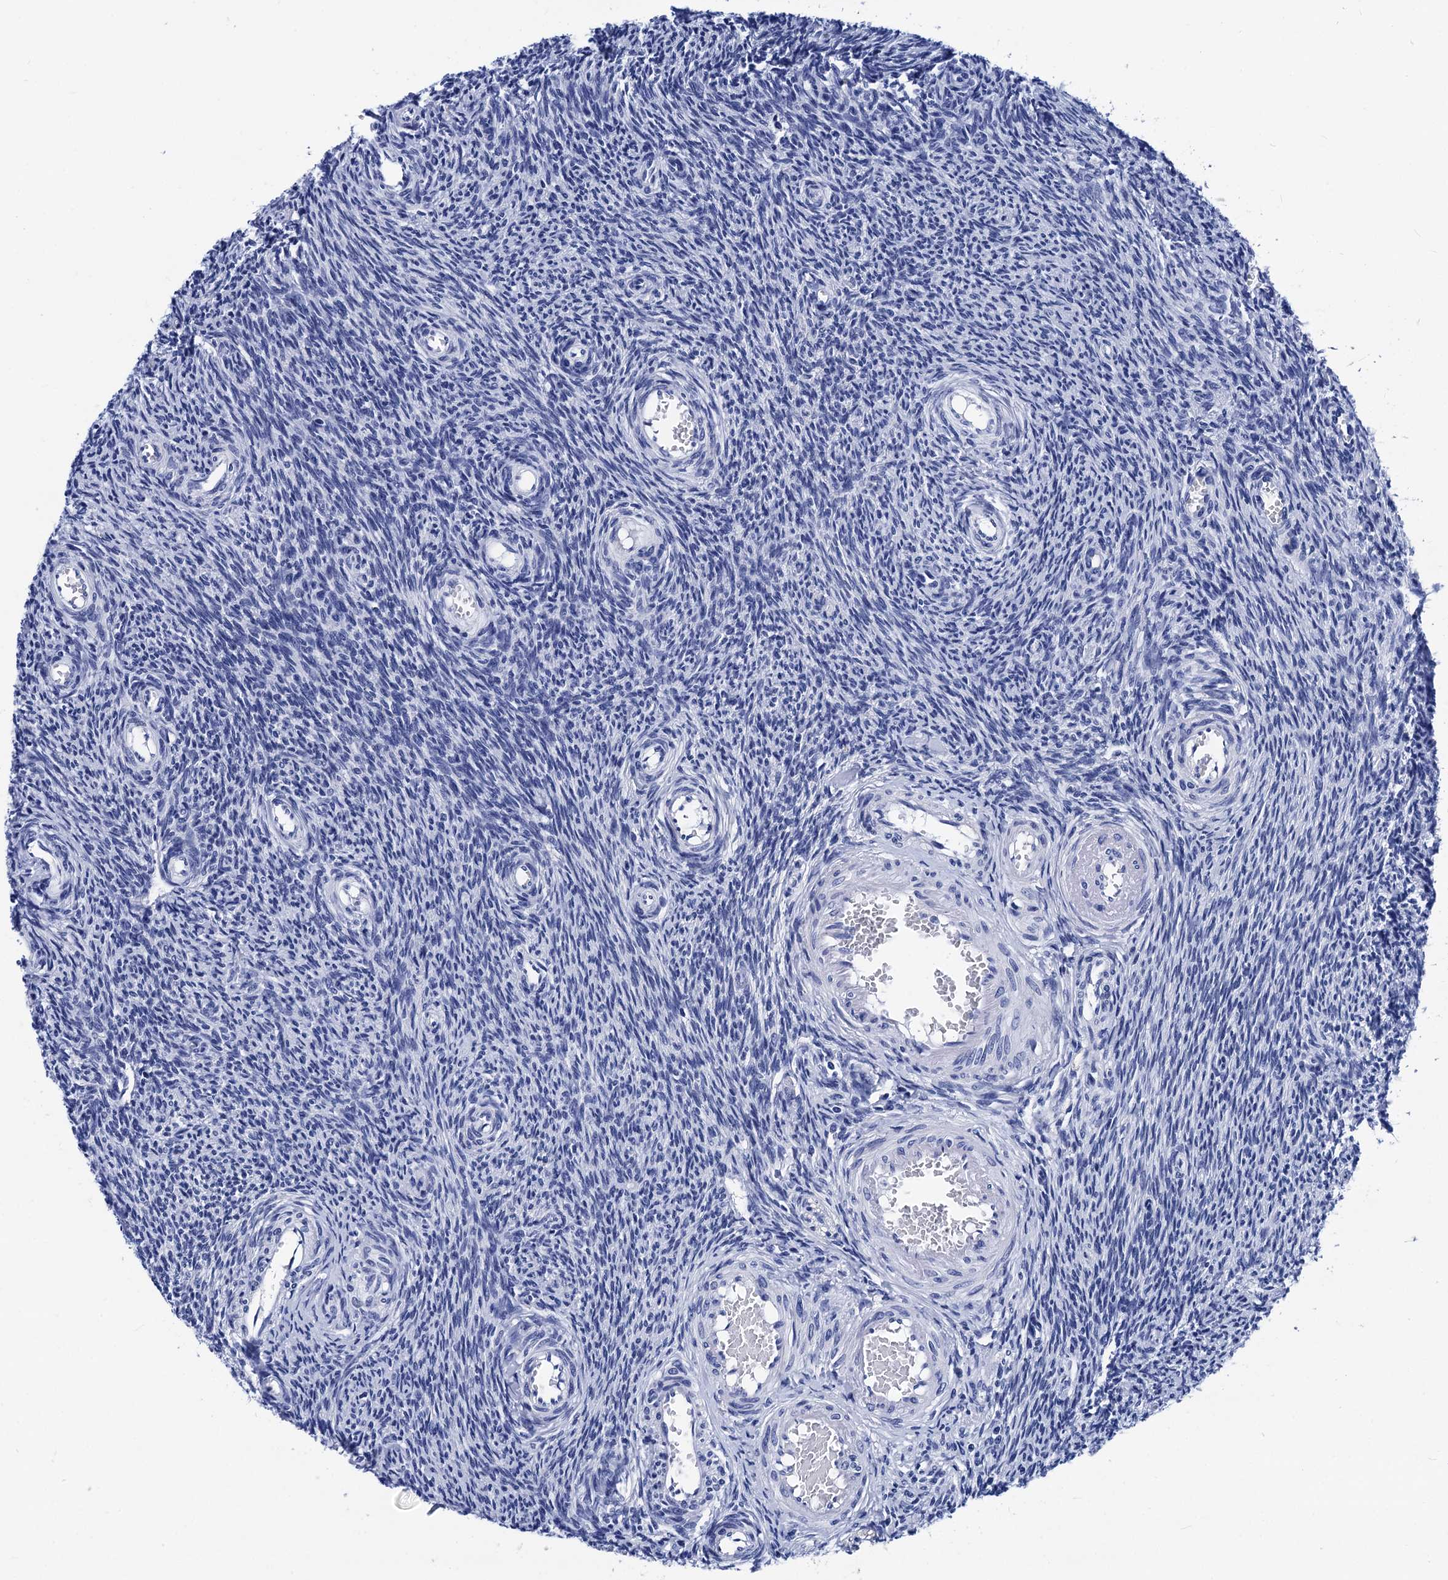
{"staining": {"intensity": "negative", "quantity": "none", "location": "none"}, "tissue": "ovary", "cell_type": "Ovarian stroma cells", "image_type": "normal", "snomed": [{"axis": "morphology", "description": "Normal tissue, NOS"}, {"axis": "topography", "description": "Ovary"}], "caption": "Histopathology image shows no protein expression in ovarian stroma cells of benign ovary.", "gene": "MYBPC3", "patient": {"sex": "female", "age": 44}}